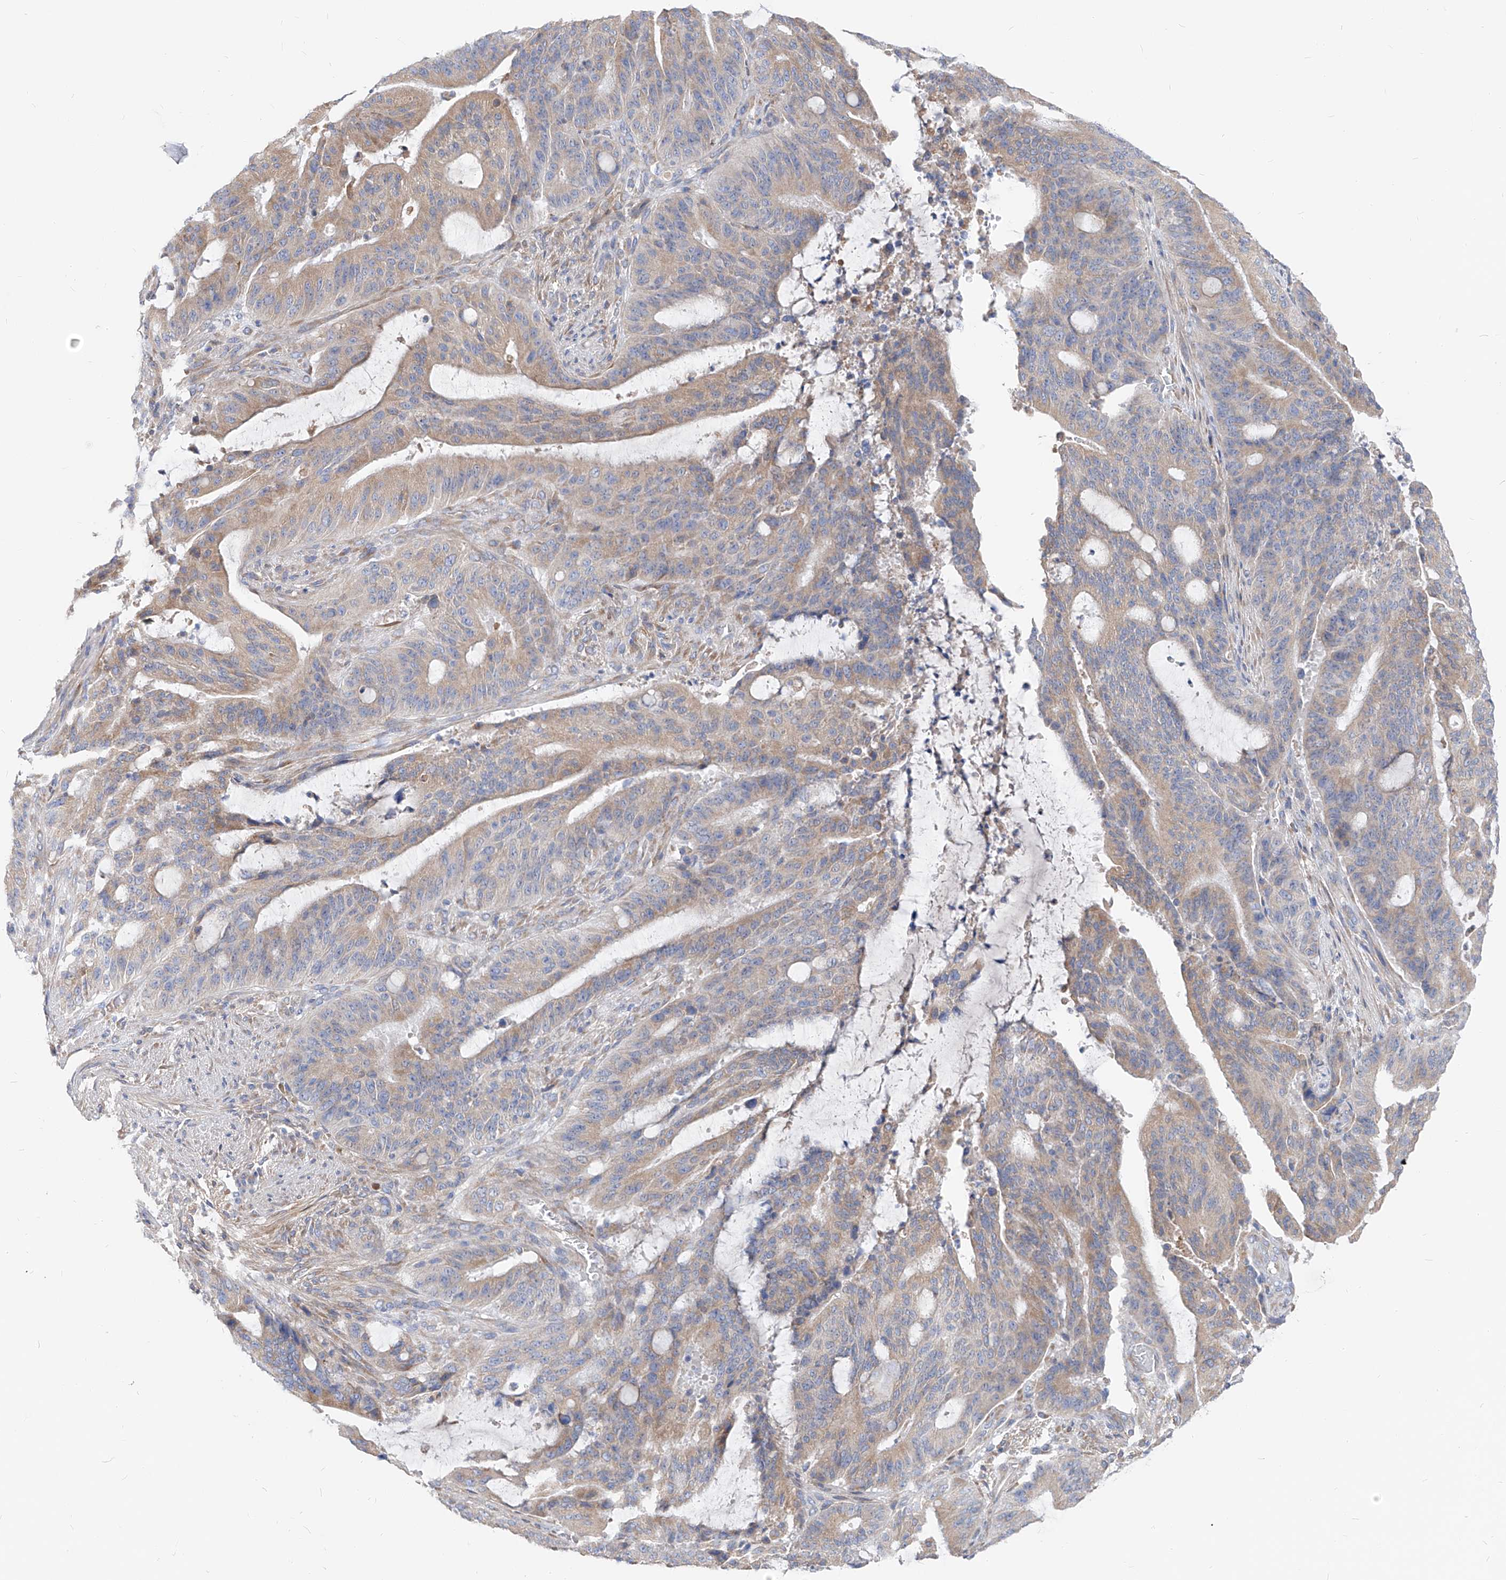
{"staining": {"intensity": "weak", "quantity": "25%-75%", "location": "cytoplasmic/membranous"}, "tissue": "liver cancer", "cell_type": "Tumor cells", "image_type": "cancer", "snomed": [{"axis": "morphology", "description": "Normal tissue, NOS"}, {"axis": "morphology", "description": "Cholangiocarcinoma"}, {"axis": "topography", "description": "Liver"}, {"axis": "topography", "description": "Peripheral nerve tissue"}], "caption": "High-magnification brightfield microscopy of cholangiocarcinoma (liver) stained with DAB (3,3'-diaminobenzidine) (brown) and counterstained with hematoxylin (blue). tumor cells exhibit weak cytoplasmic/membranous positivity is seen in about25%-75% of cells.", "gene": "UFL1", "patient": {"sex": "female", "age": 73}}